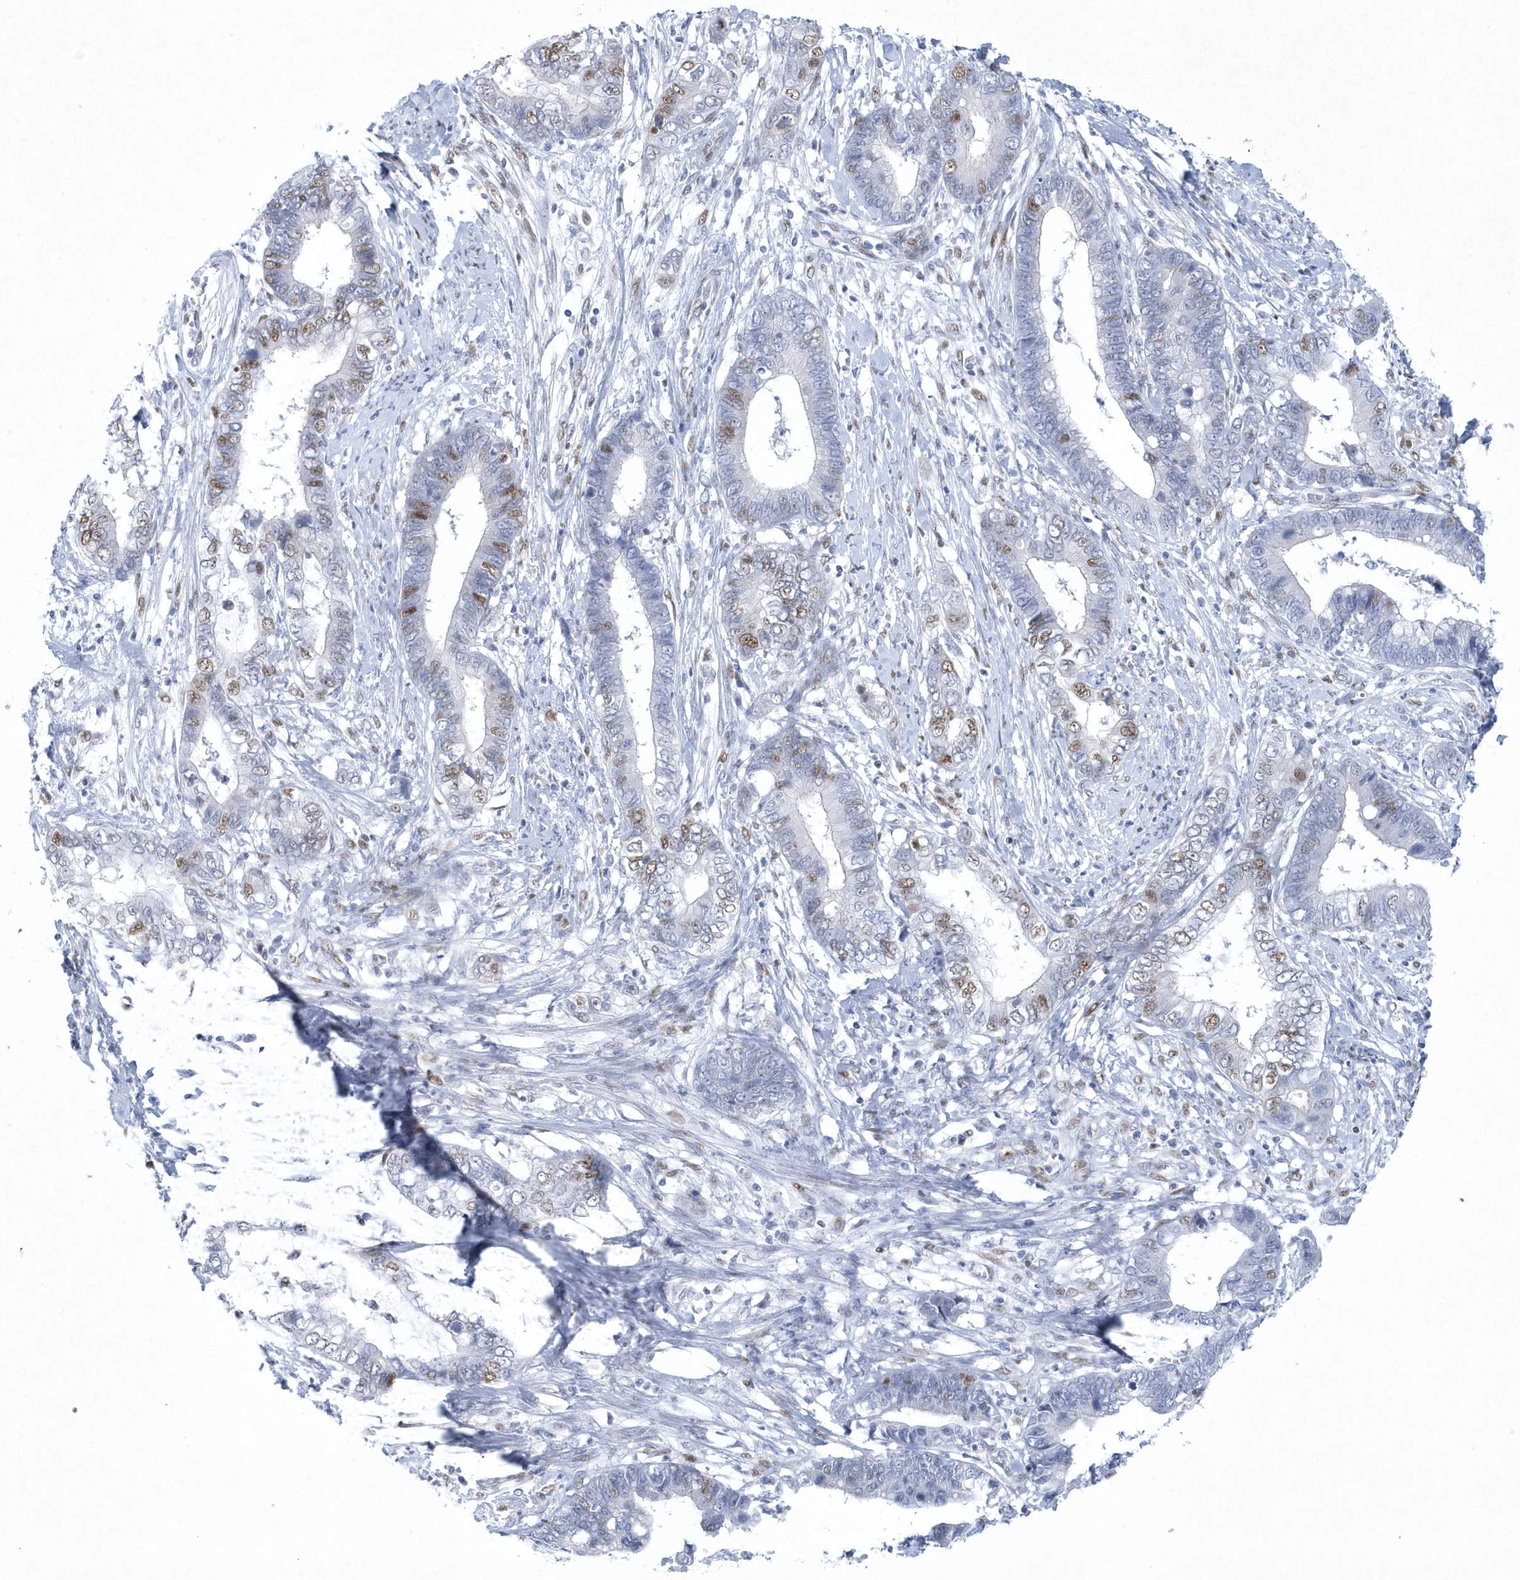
{"staining": {"intensity": "moderate", "quantity": "<25%", "location": "nuclear"}, "tissue": "cervical cancer", "cell_type": "Tumor cells", "image_type": "cancer", "snomed": [{"axis": "morphology", "description": "Adenocarcinoma, NOS"}, {"axis": "topography", "description": "Cervix"}], "caption": "Protein staining by immunohistochemistry (IHC) shows moderate nuclear positivity in approximately <25% of tumor cells in cervical cancer. (Brightfield microscopy of DAB IHC at high magnification).", "gene": "DCLRE1A", "patient": {"sex": "female", "age": 44}}